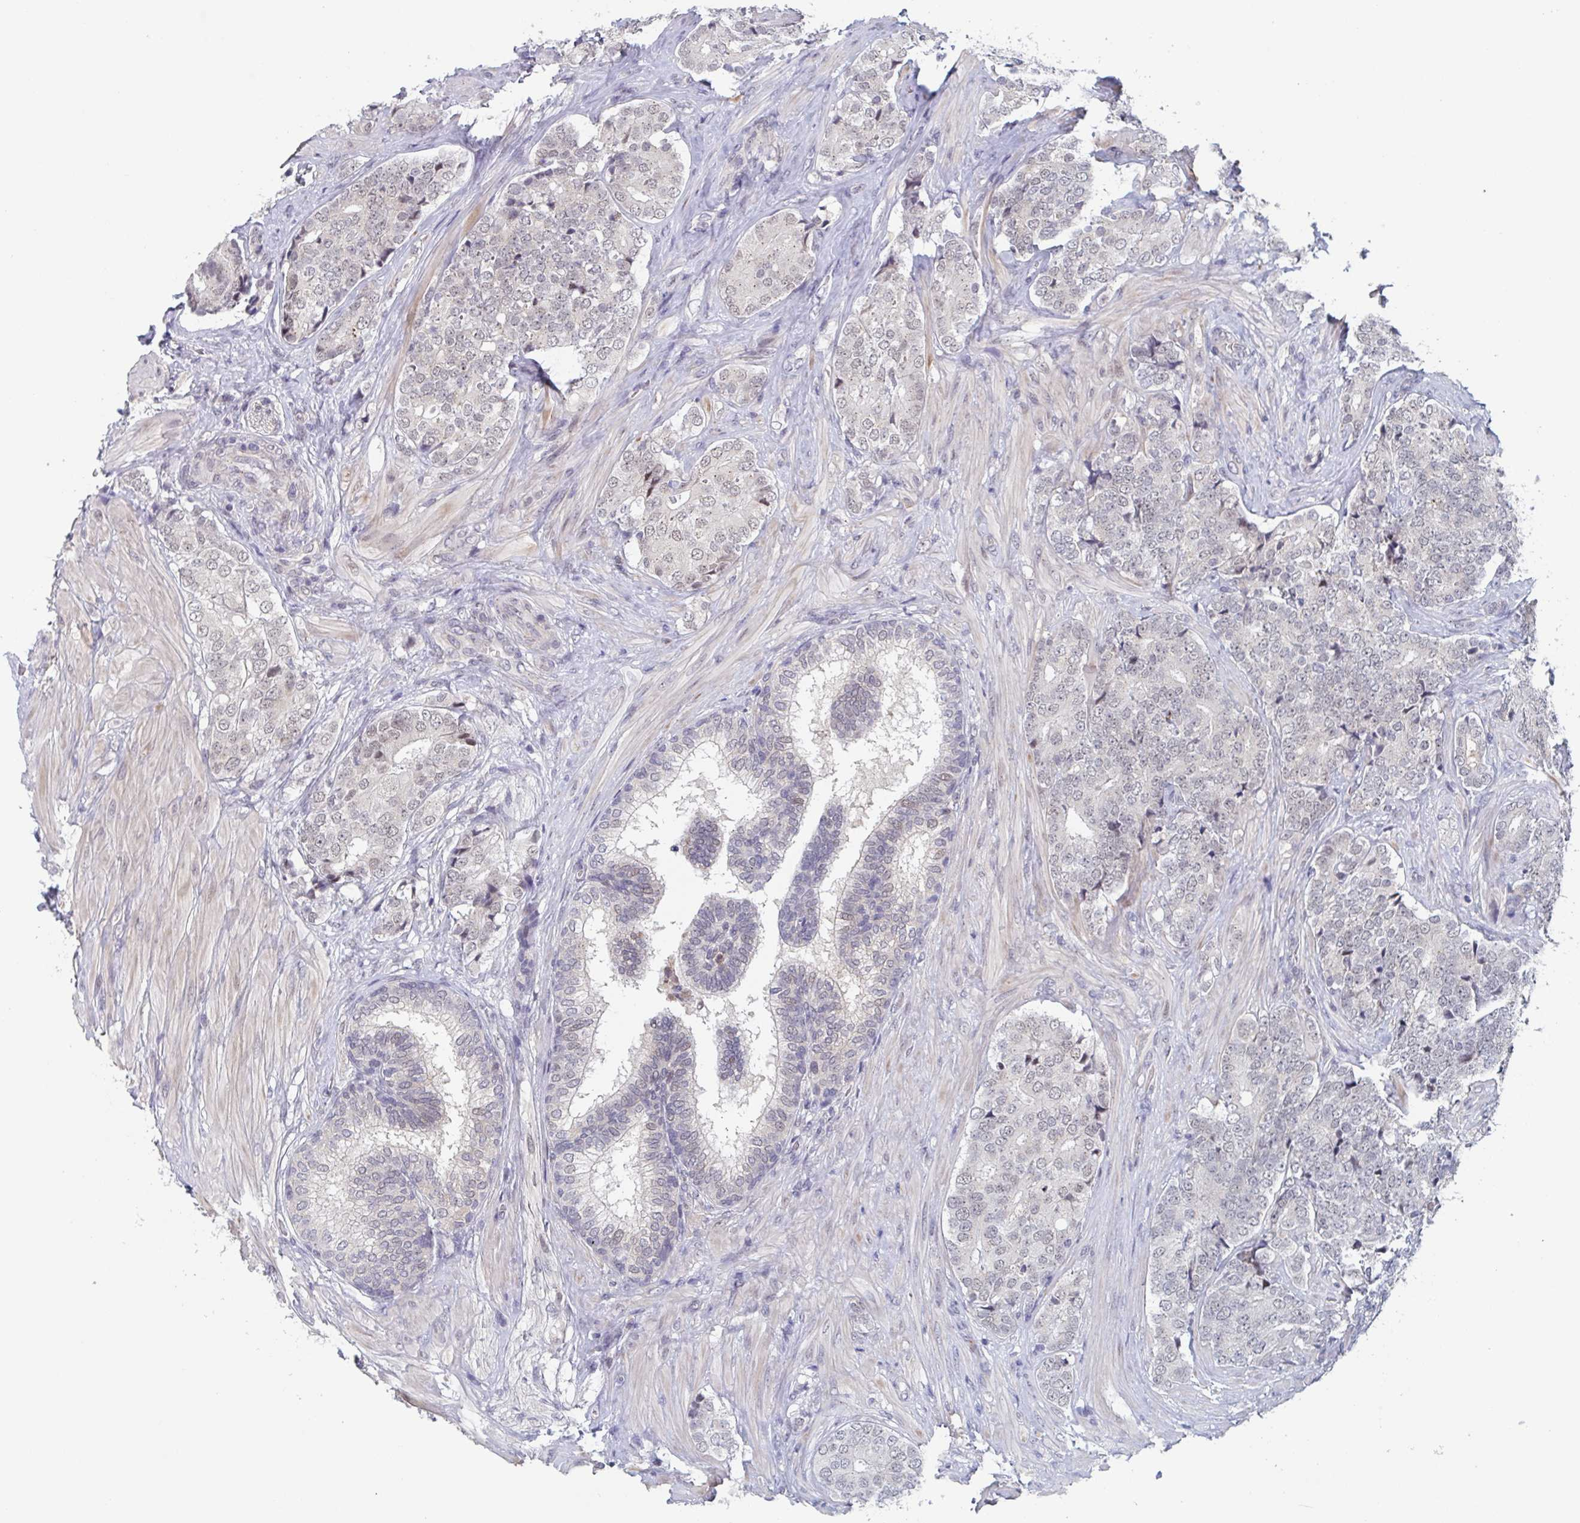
{"staining": {"intensity": "weak", "quantity": "25%-75%", "location": "nuclear"}, "tissue": "prostate cancer", "cell_type": "Tumor cells", "image_type": "cancer", "snomed": [{"axis": "morphology", "description": "Adenocarcinoma, High grade"}, {"axis": "topography", "description": "Prostate"}], "caption": "Immunohistochemistry (IHC) (DAB (3,3'-diaminobenzidine)) staining of adenocarcinoma (high-grade) (prostate) demonstrates weak nuclear protein positivity in about 25%-75% of tumor cells.", "gene": "RNF212", "patient": {"sex": "male", "age": 62}}